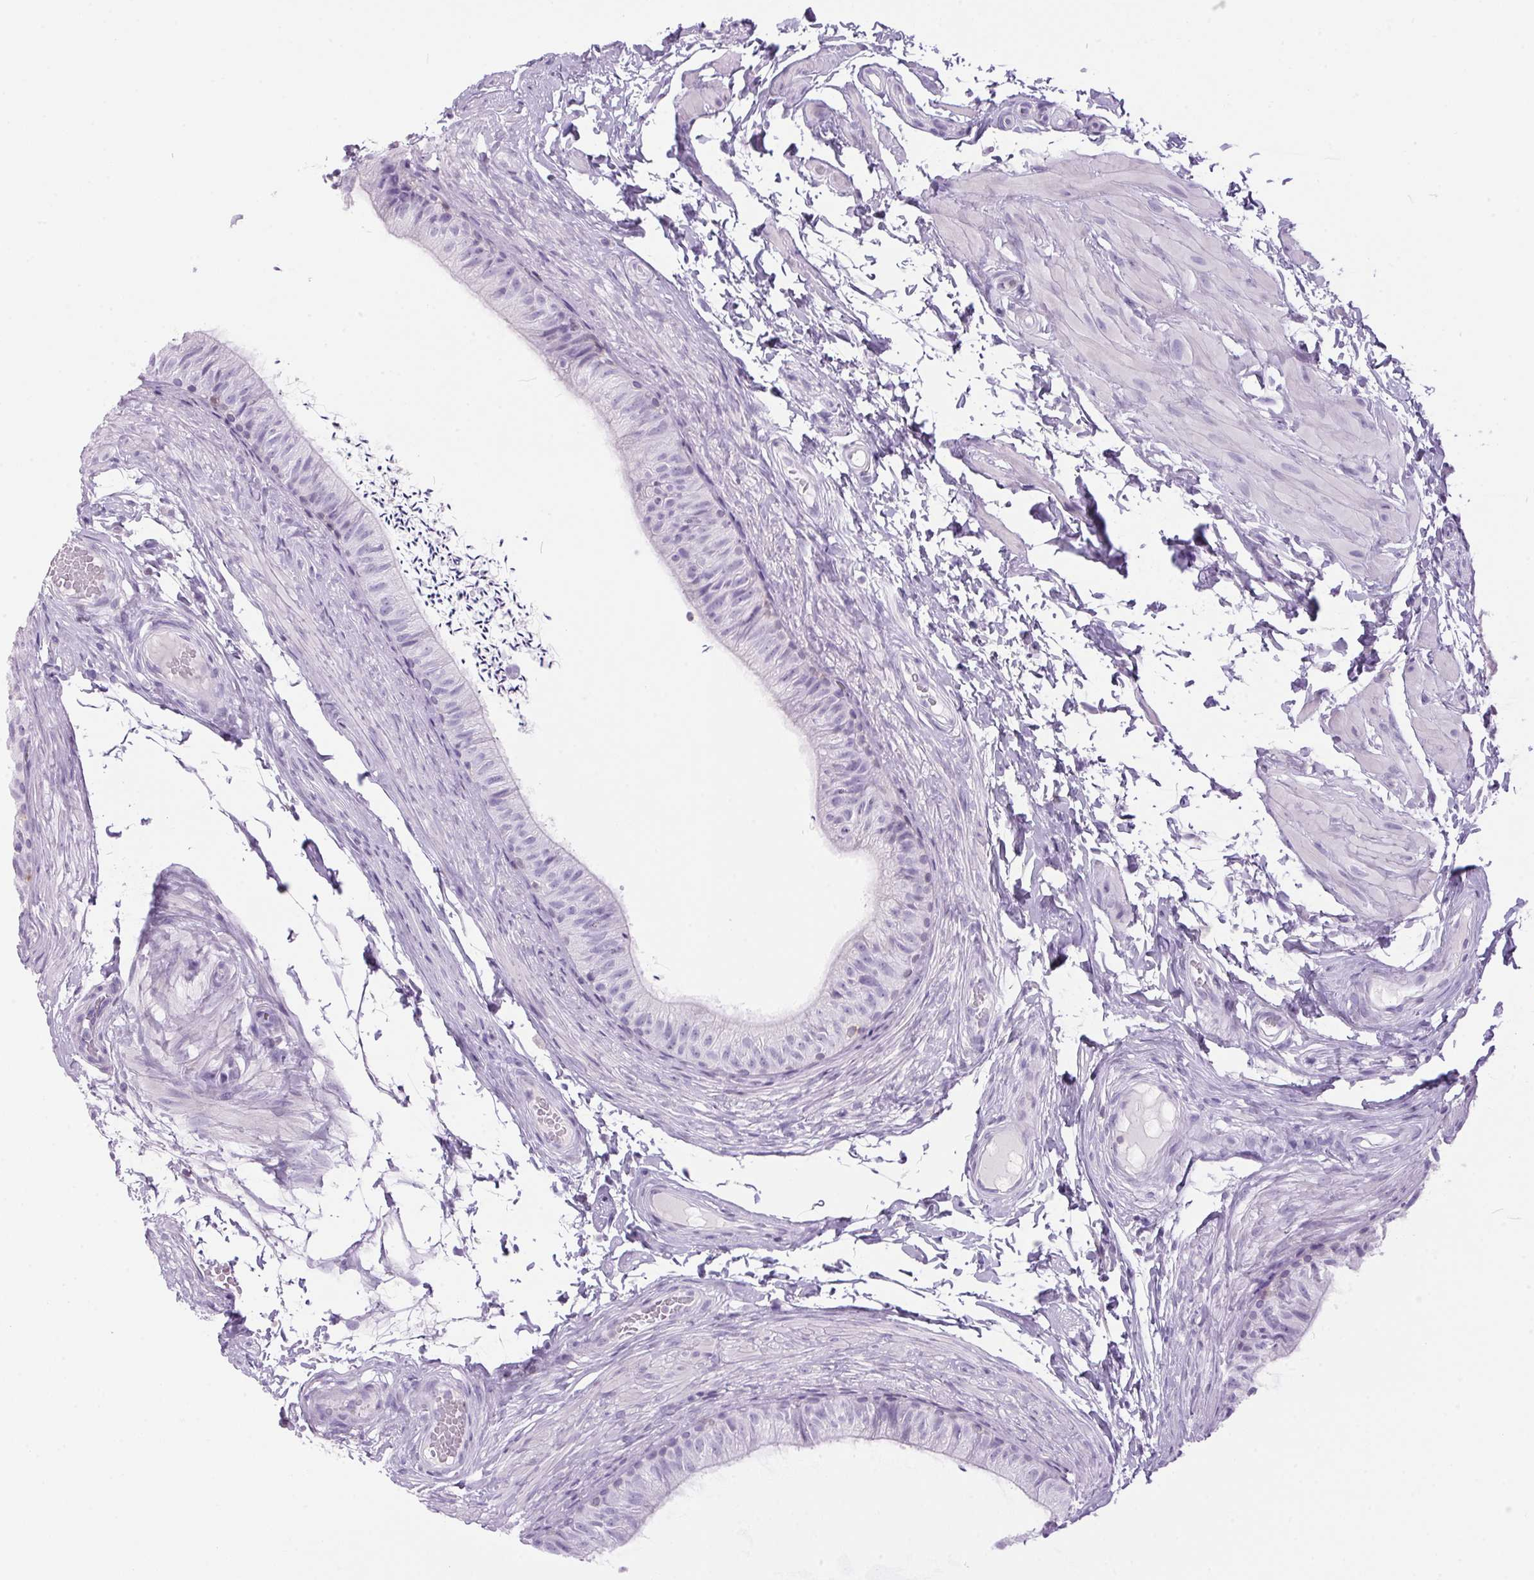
{"staining": {"intensity": "negative", "quantity": "none", "location": "none"}, "tissue": "epididymis", "cell_type": "Glandular cells", "image_type": "normal", "snomed": [{"axis": "morphology", "description": "Normal tissue, NOS"}, {"axis": "topography", "description": "Epididymis, spermatic cord, NOS"}, {"axis": "topography", "description": "Epididymis"}, {"axis": "topography", "description": "Peripheral nerve tissue"}], "caption": "Immunohistochemistry of normal human epididymis demonstrates no staining in glandular cells.", "gene": "S100A2", "patient": {"sex": "male", "age": 29}}